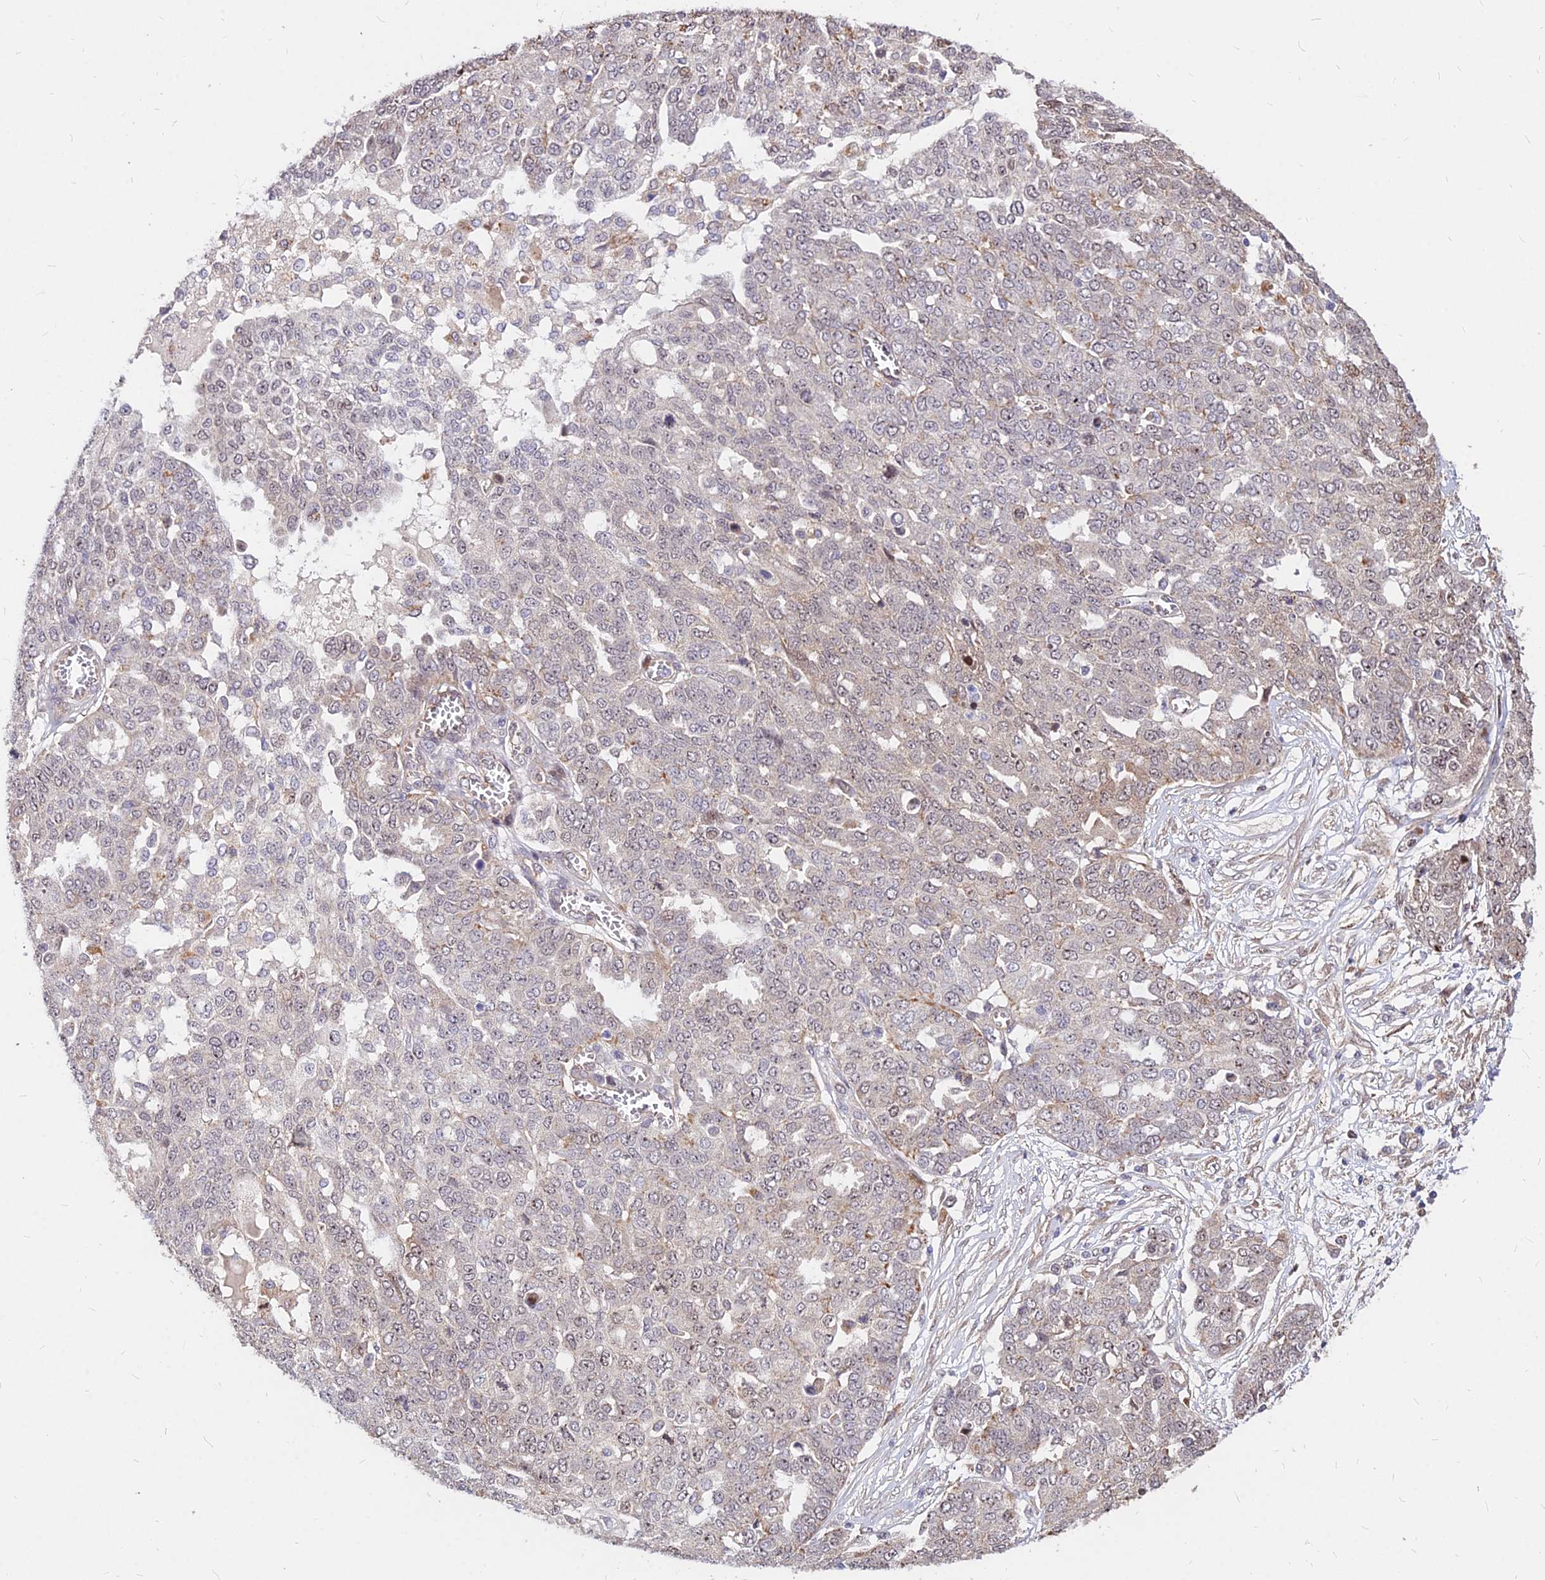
{"staining": {"intensity": "negative", "quantity": "none", "location": "none"}, "tissue": "ovarian cancer", "cell_type": "Tumor cells", "image_type": "cancer", "snomed": [{"axis": "morphology", "description": "Cystadenocarcinoma, serous, NOS"}, {"axis": "topography", "description": "Soft tissue"}, {"axis": "topography", "description": "Ovary"}], "caption": "High power microscopy image of an immunohistochemistry histopathology image of ovarian cancer (serous cystadenocarcinoma), revealing no significant staining in tumor cells.", "gene": "C11orf68", "patient": {"sex": "female", "age": 57}}